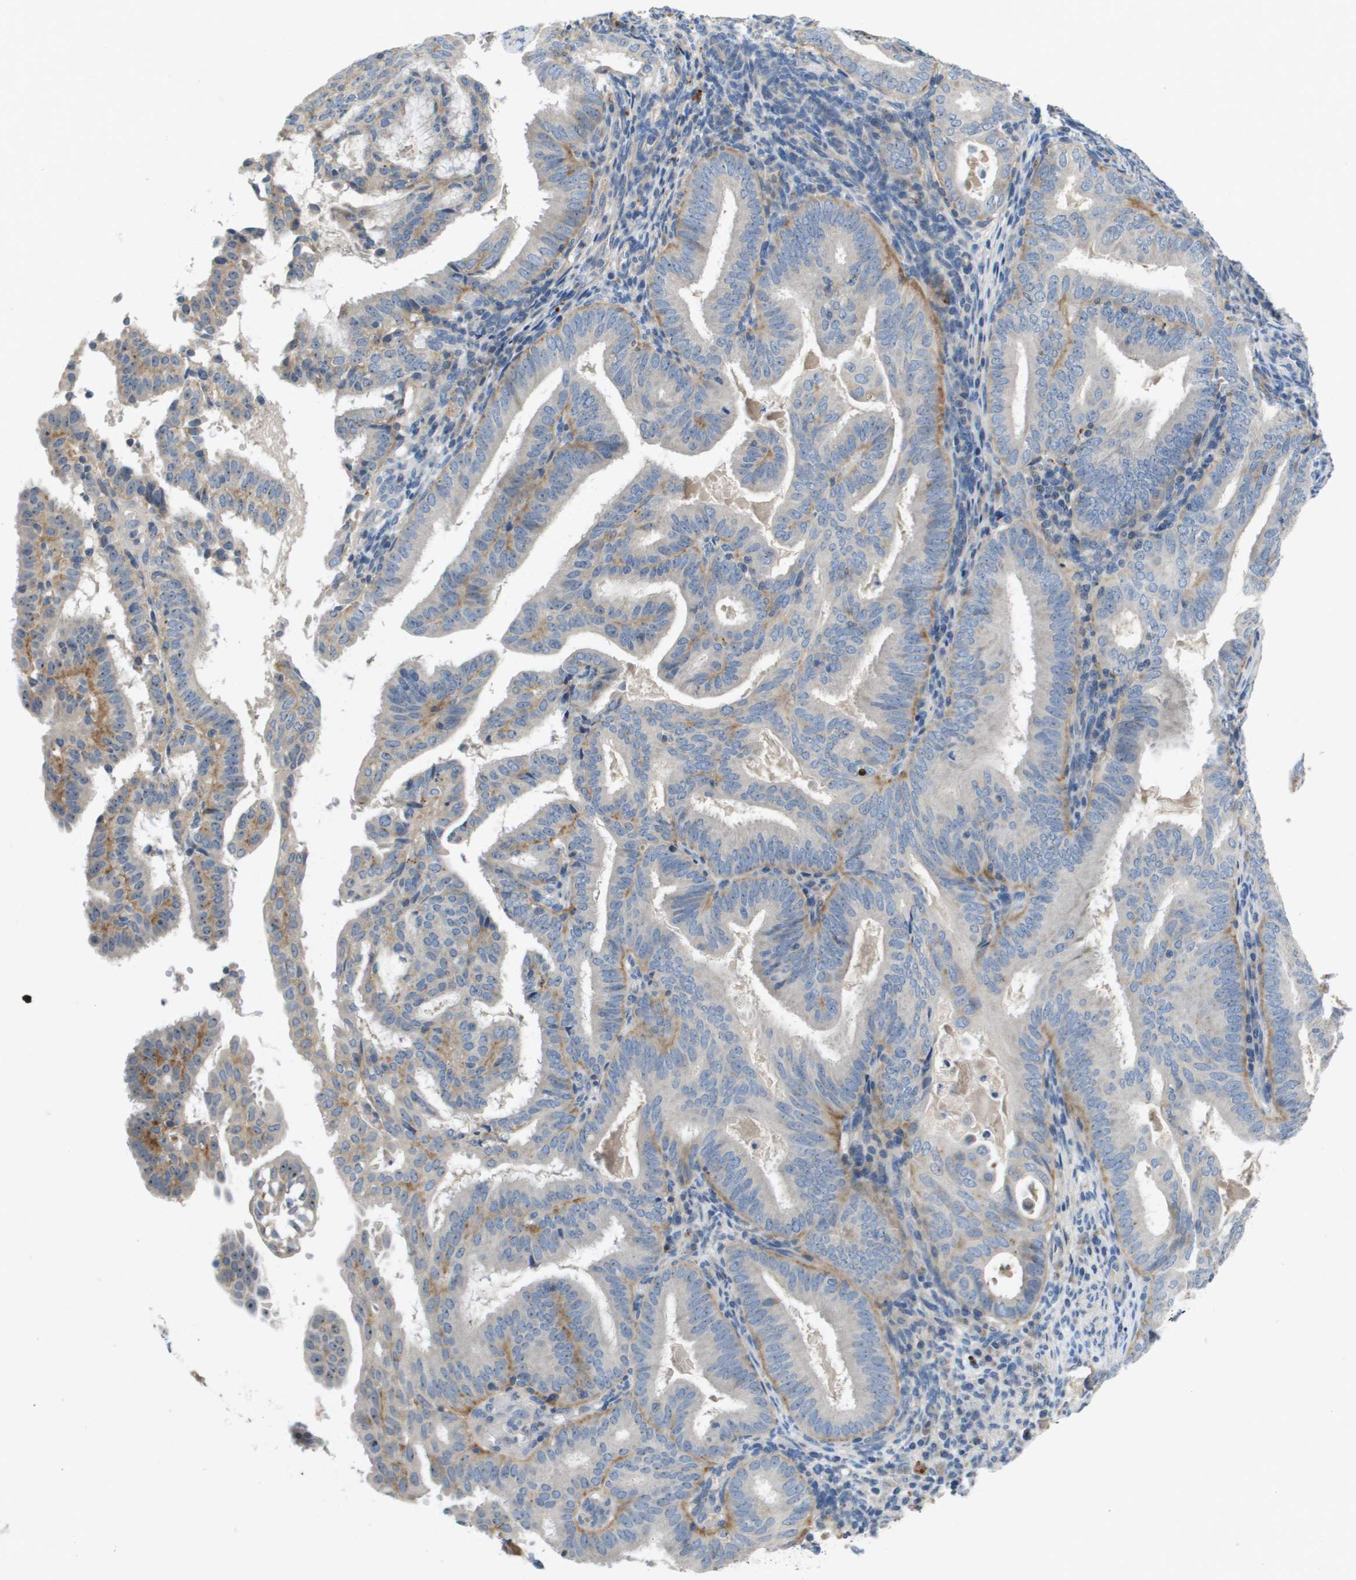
{"staining": {"intensity": "weak", "quantity": "<25%", "location": "cytoplasmic/membranous"}, "tissue": "endometrial cancer", "cell_type": "Tumor cells", "image_type": "cancer", "snomed": [{"axis": "morphology", "description": "Adenocarcinoma, NOS"}, {"axis": "topography", "description": "Endometrium"}], "caption": "The histopathology image exhibits no staining of tumor cells in endometrial cancer (adenocarcinoma). (DAB (3,3'-diaminobenzidine) immunohistochemistry visualized using brightfield microscopy, high magnification).", "gene": "B3GNT5", "patient": {"sex": "female", "age": 58}}